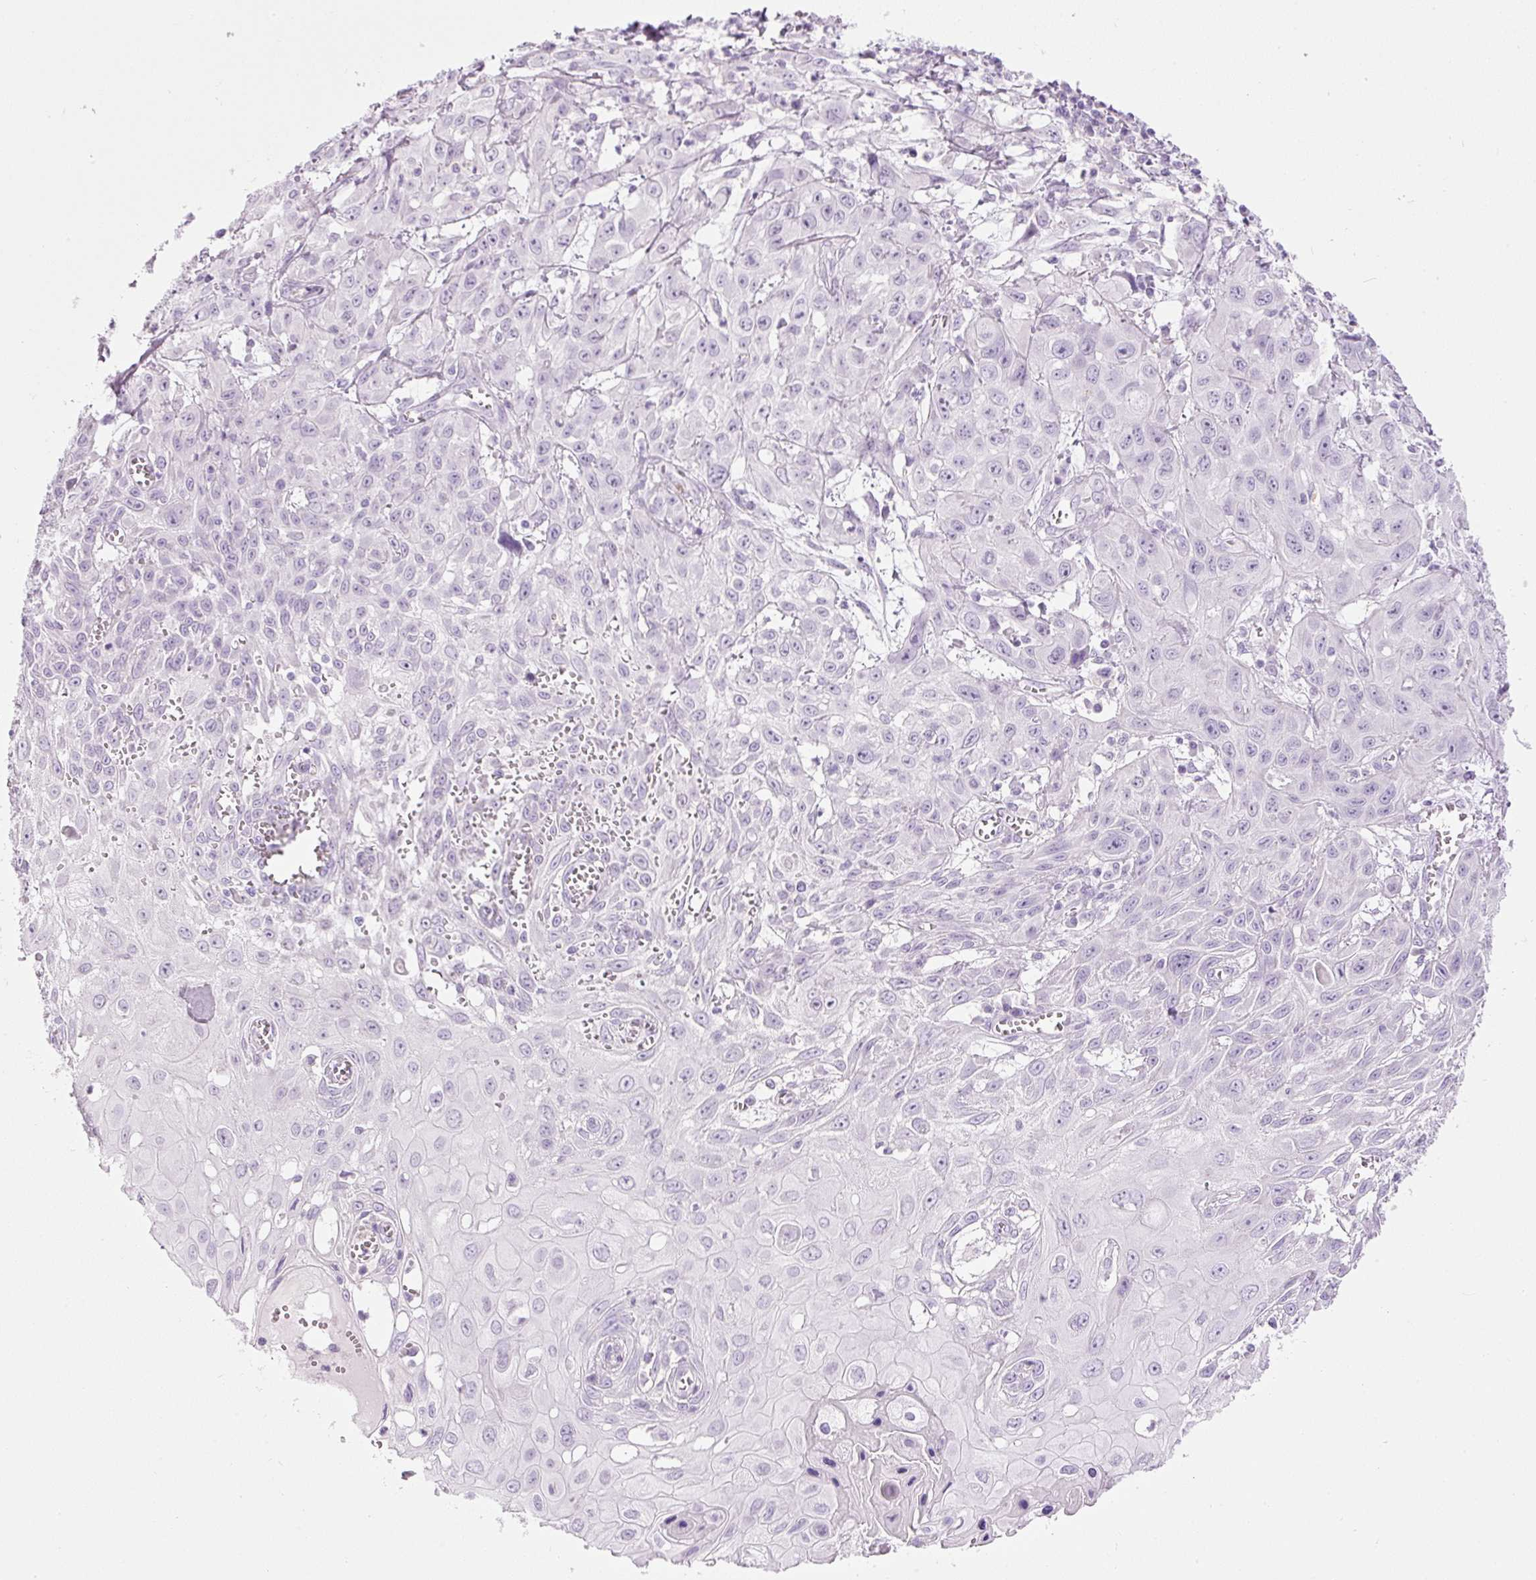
{"staining": {"intensity": "negative", "quantity": "none", "location": "none"}, "tissue": "skin cancer", "cell_type": "Tumor cells", "image_type": "cancer", "snomed": [{"axis": "morphology", "description": "Squamous cell carcinoma, NOS"}, {"axis": "topography", "description": "Skin"}, {"axis": "topography", "description": "Vulva"}], "caption": "Immunohistochemistry of human skin squamous cell carcinoma shows no expression in tumor cells.", "gene": "CARD16", "patient": {"sex": "female", "age": 71}}